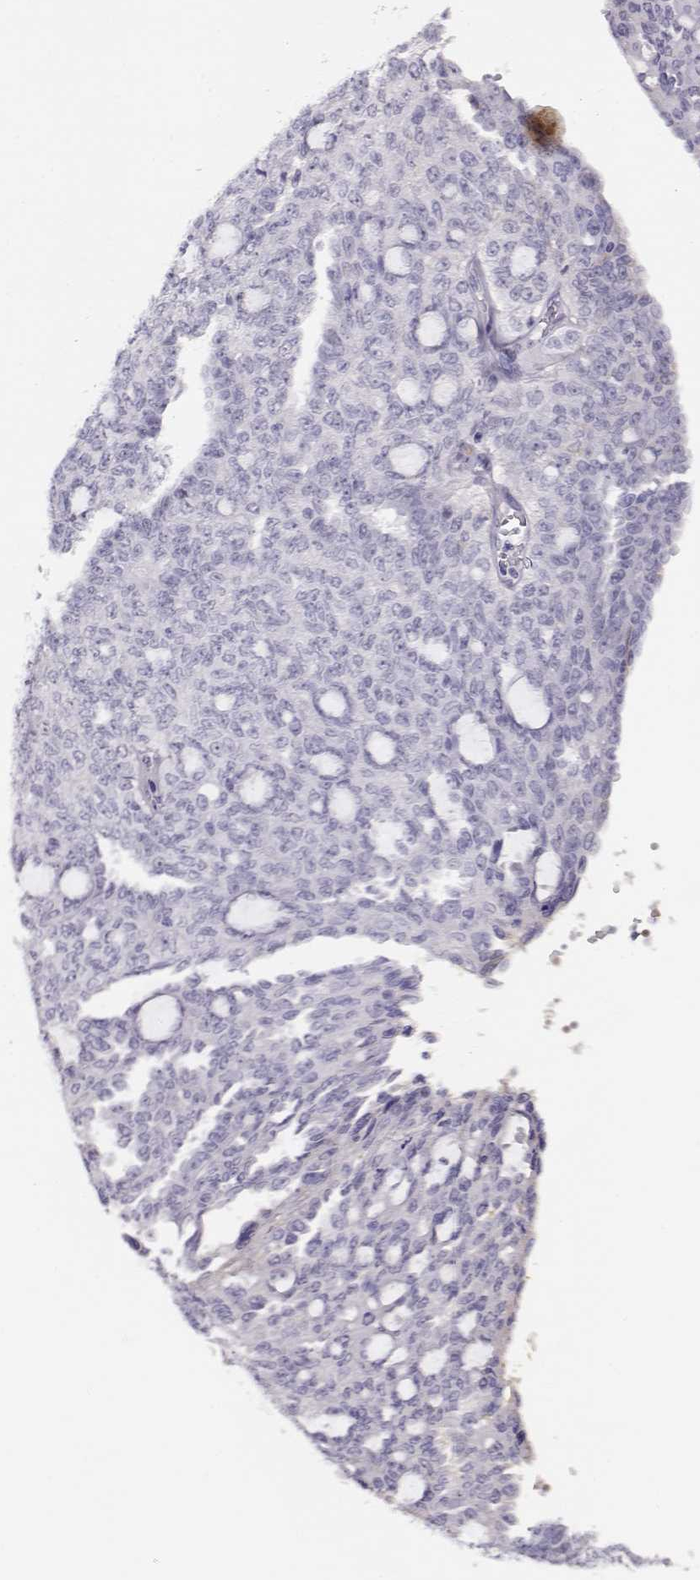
{"staining": {"intensity": "negative", "quantity": "none", "location": "none"}, "tissue": "ovarian cancer", "cell_type": "Tumor cells", "image_type": "cancer", "snomed": [{"axis": "morphology", "description": "Cystadenocarcinoma, serous, NOS"}, {"axis": "topography", "description": "Ovary"}], "caption": "Immunohistochemistry (IHC) histopathology image of neoplastic tissue: human ovarian serous cystadenocarcinoma stained with DAB (3,3'-diaminobenzidine) displays no significant protein staining in tumor cells. The staining is performed using DAB brown chromogen with nuclei counter-stained in using hematoxylin.", "gene": "RBM44", "patient": {"sex": "female", "age": 71}}